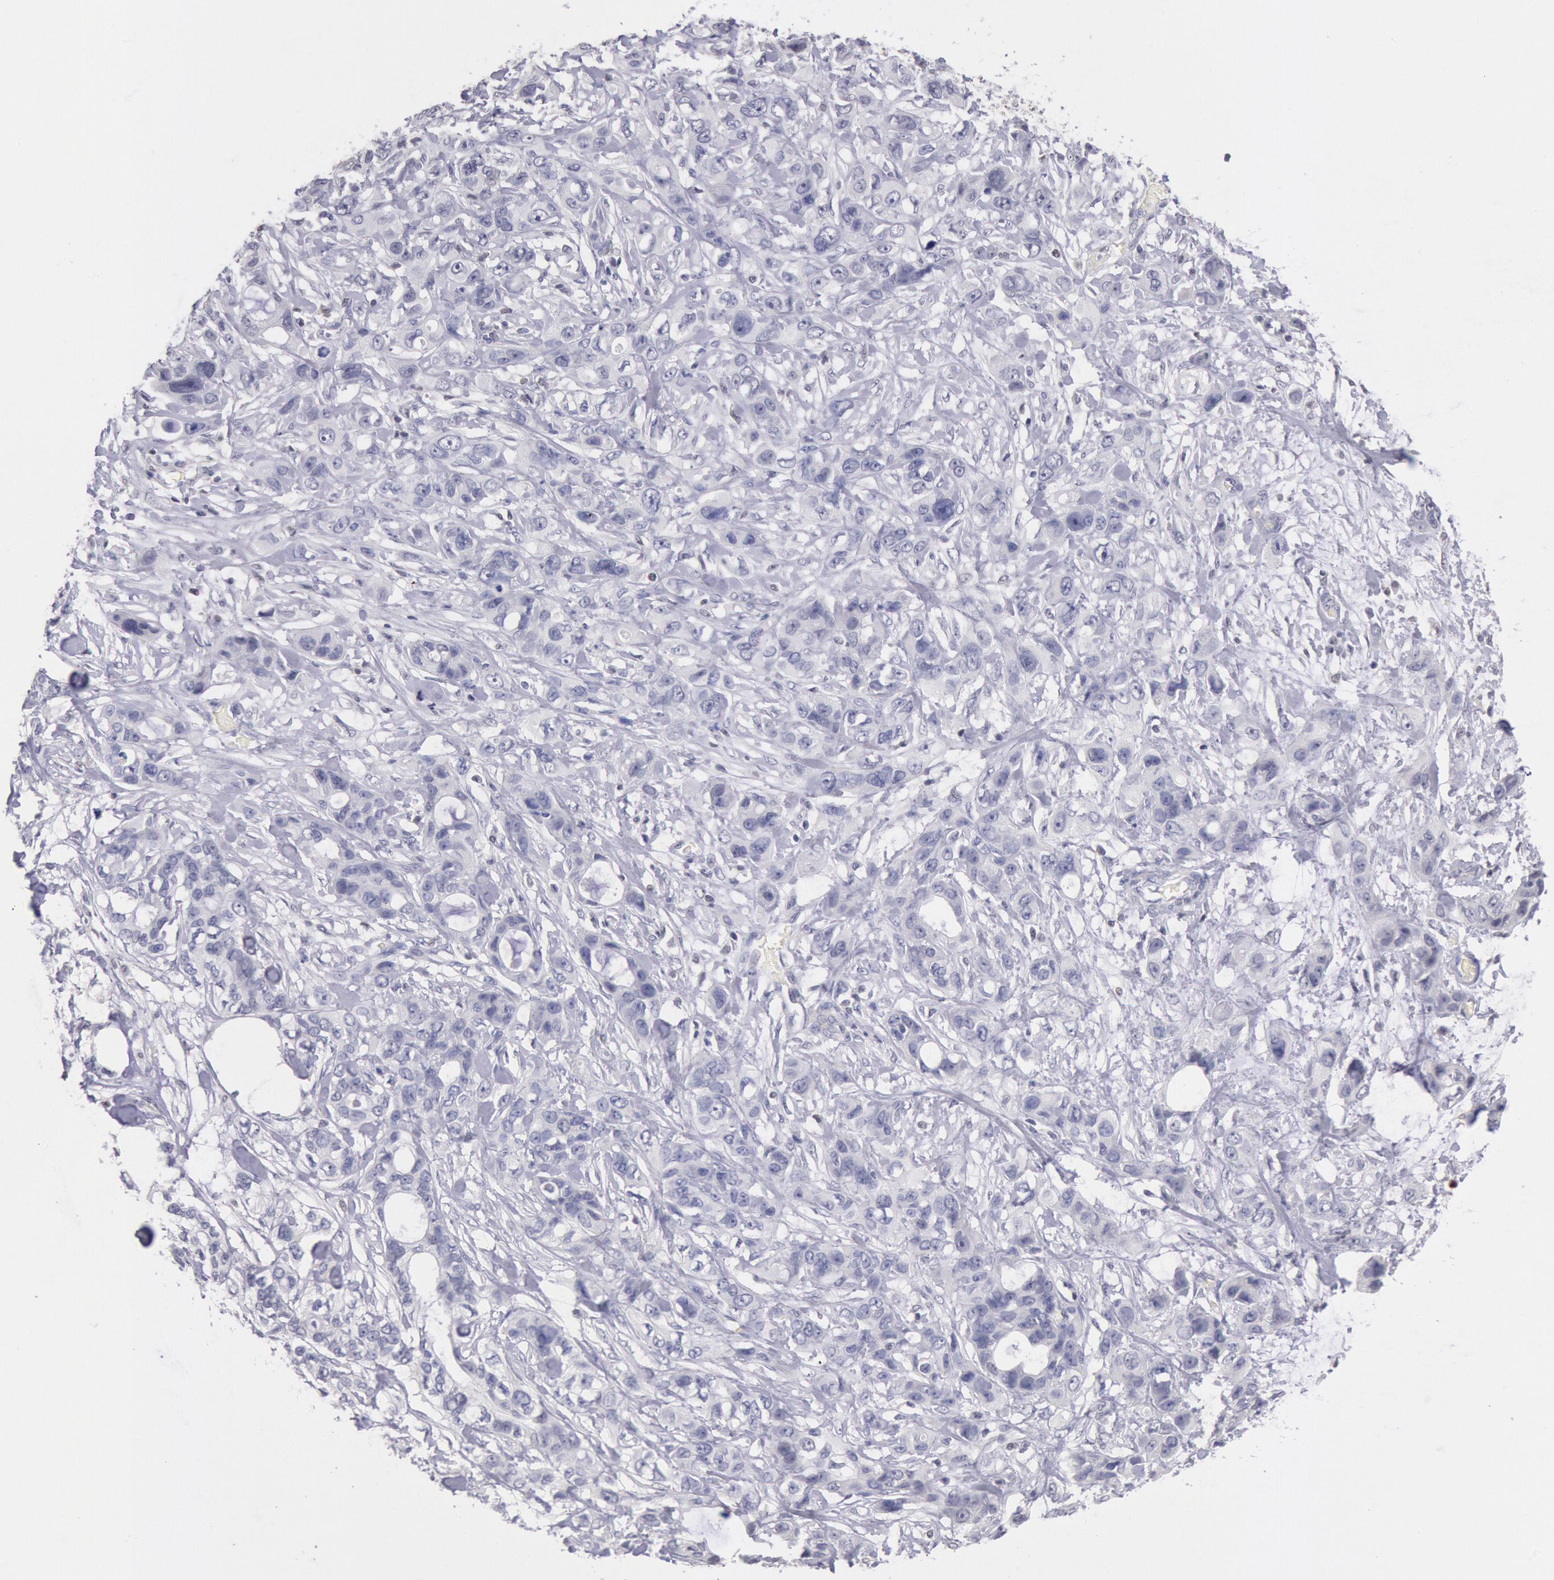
{"staining": {"intensity": "negative", "quantity": "none", "location": "none"}, "tissue": "stomach cancer", "cell_type": "Tumor cells", "image_type": "cancer", "snomed": [{"axis": "morphology", "description": "Adenocarcinoma, NOS"}, {"axis": "topography", "description": "Stomach, upper"}], "caption": "Adenocarcinoma (stomach) stained for a protein using immunohistochemistry (IHC) displays no expression tumor cells.", "gene": "MYH7", "patient": {"sex": "male", "age": 47}}